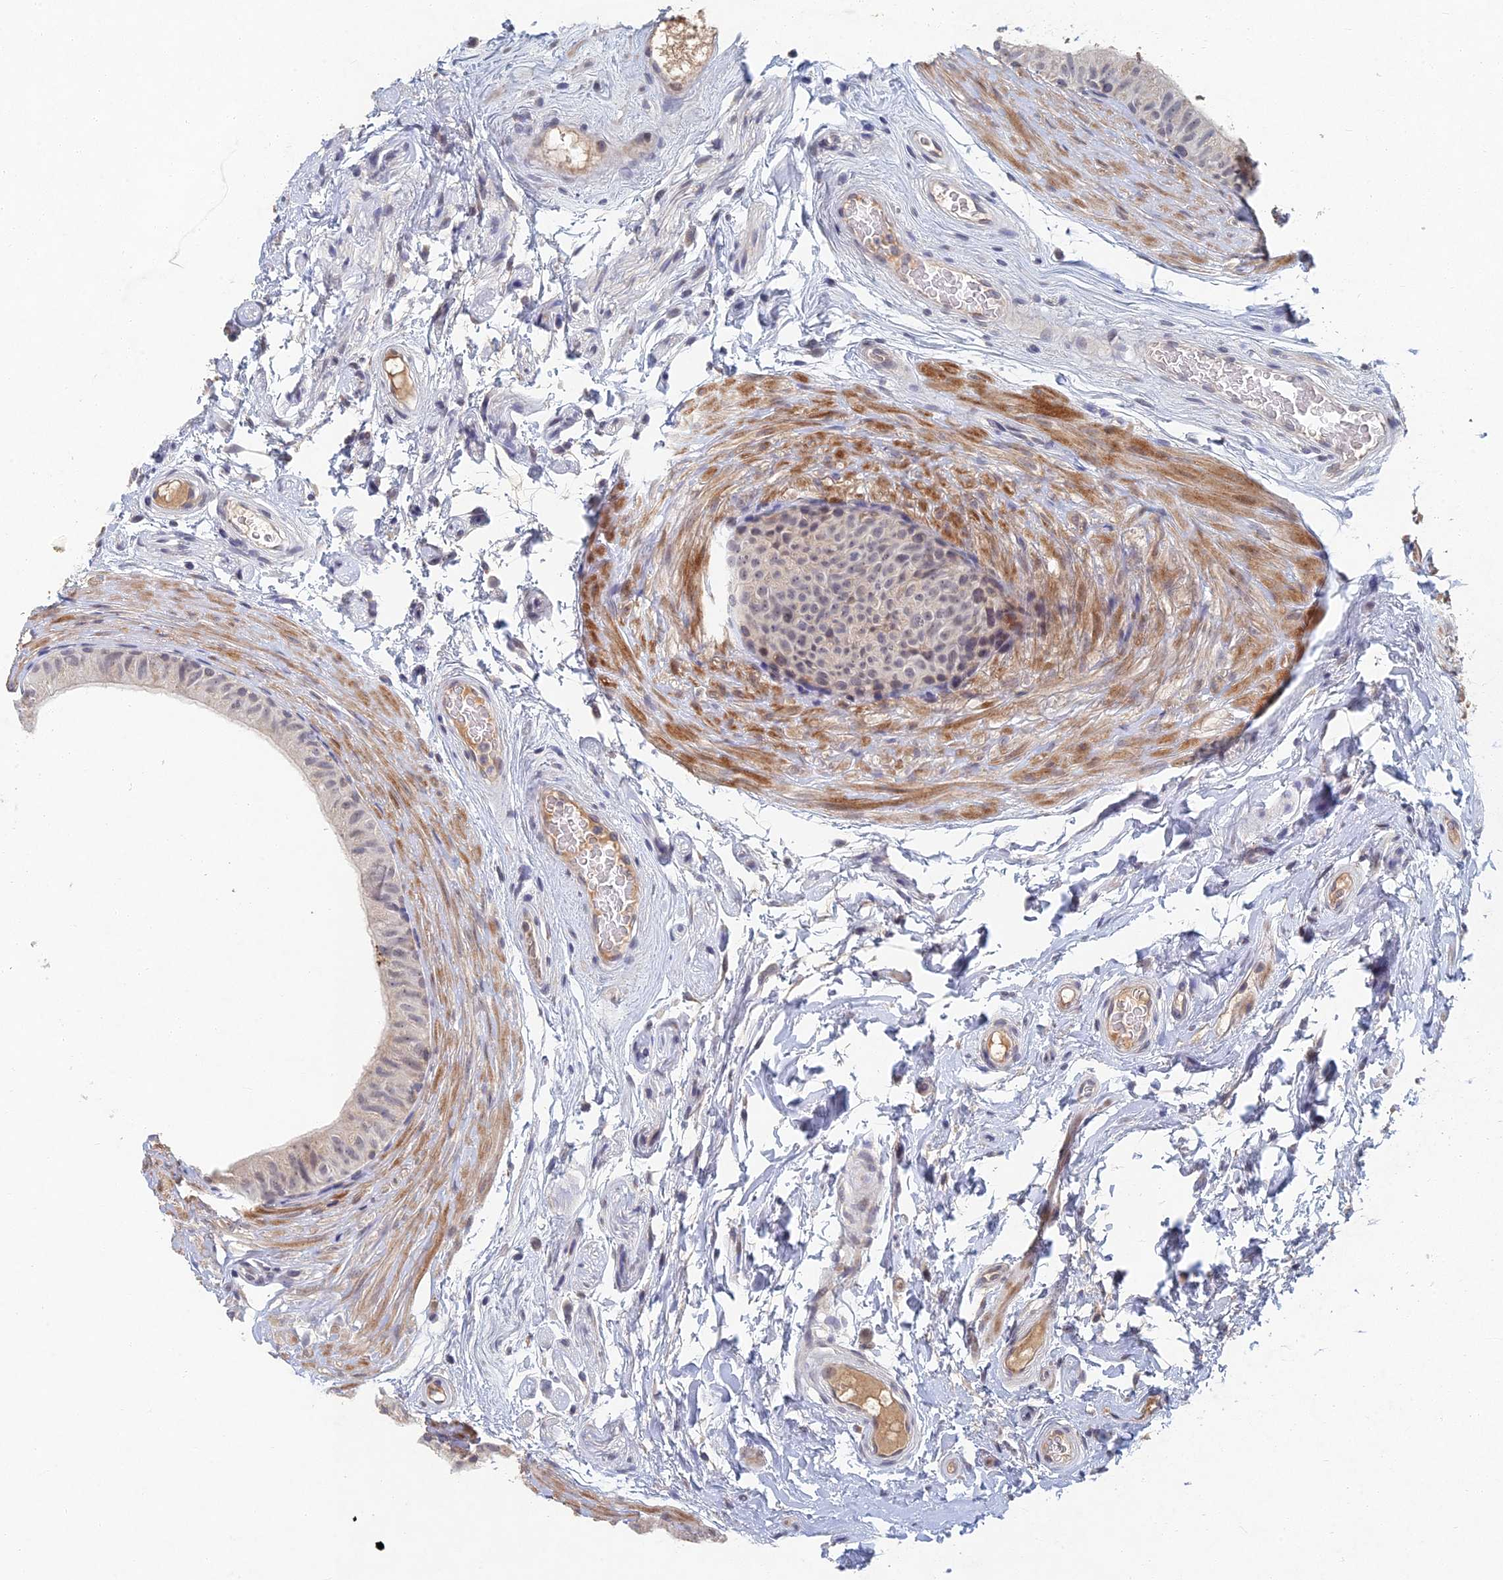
{"staining": {"intensity": "moderate", "quantity": "<25%", "location": "cytoplasmic/membranous"}, "tissue": "epididymis", "cell_type": "Glandular cells", "image_type": "normal", "snomed": [{"axis": "morphology", "description": "Normal tissue, NOS"}, {"axis": "topography", "description": "Epididymis"}], "caption": "About <25% of glandular cells in unremarkable epididymis demonstrate moderate cytoplasmic/membranous protein expression as visualized by brown immunohistochemical staining.", "gene": "GNA15", "patient": {"sex": "male", "age": 45}}